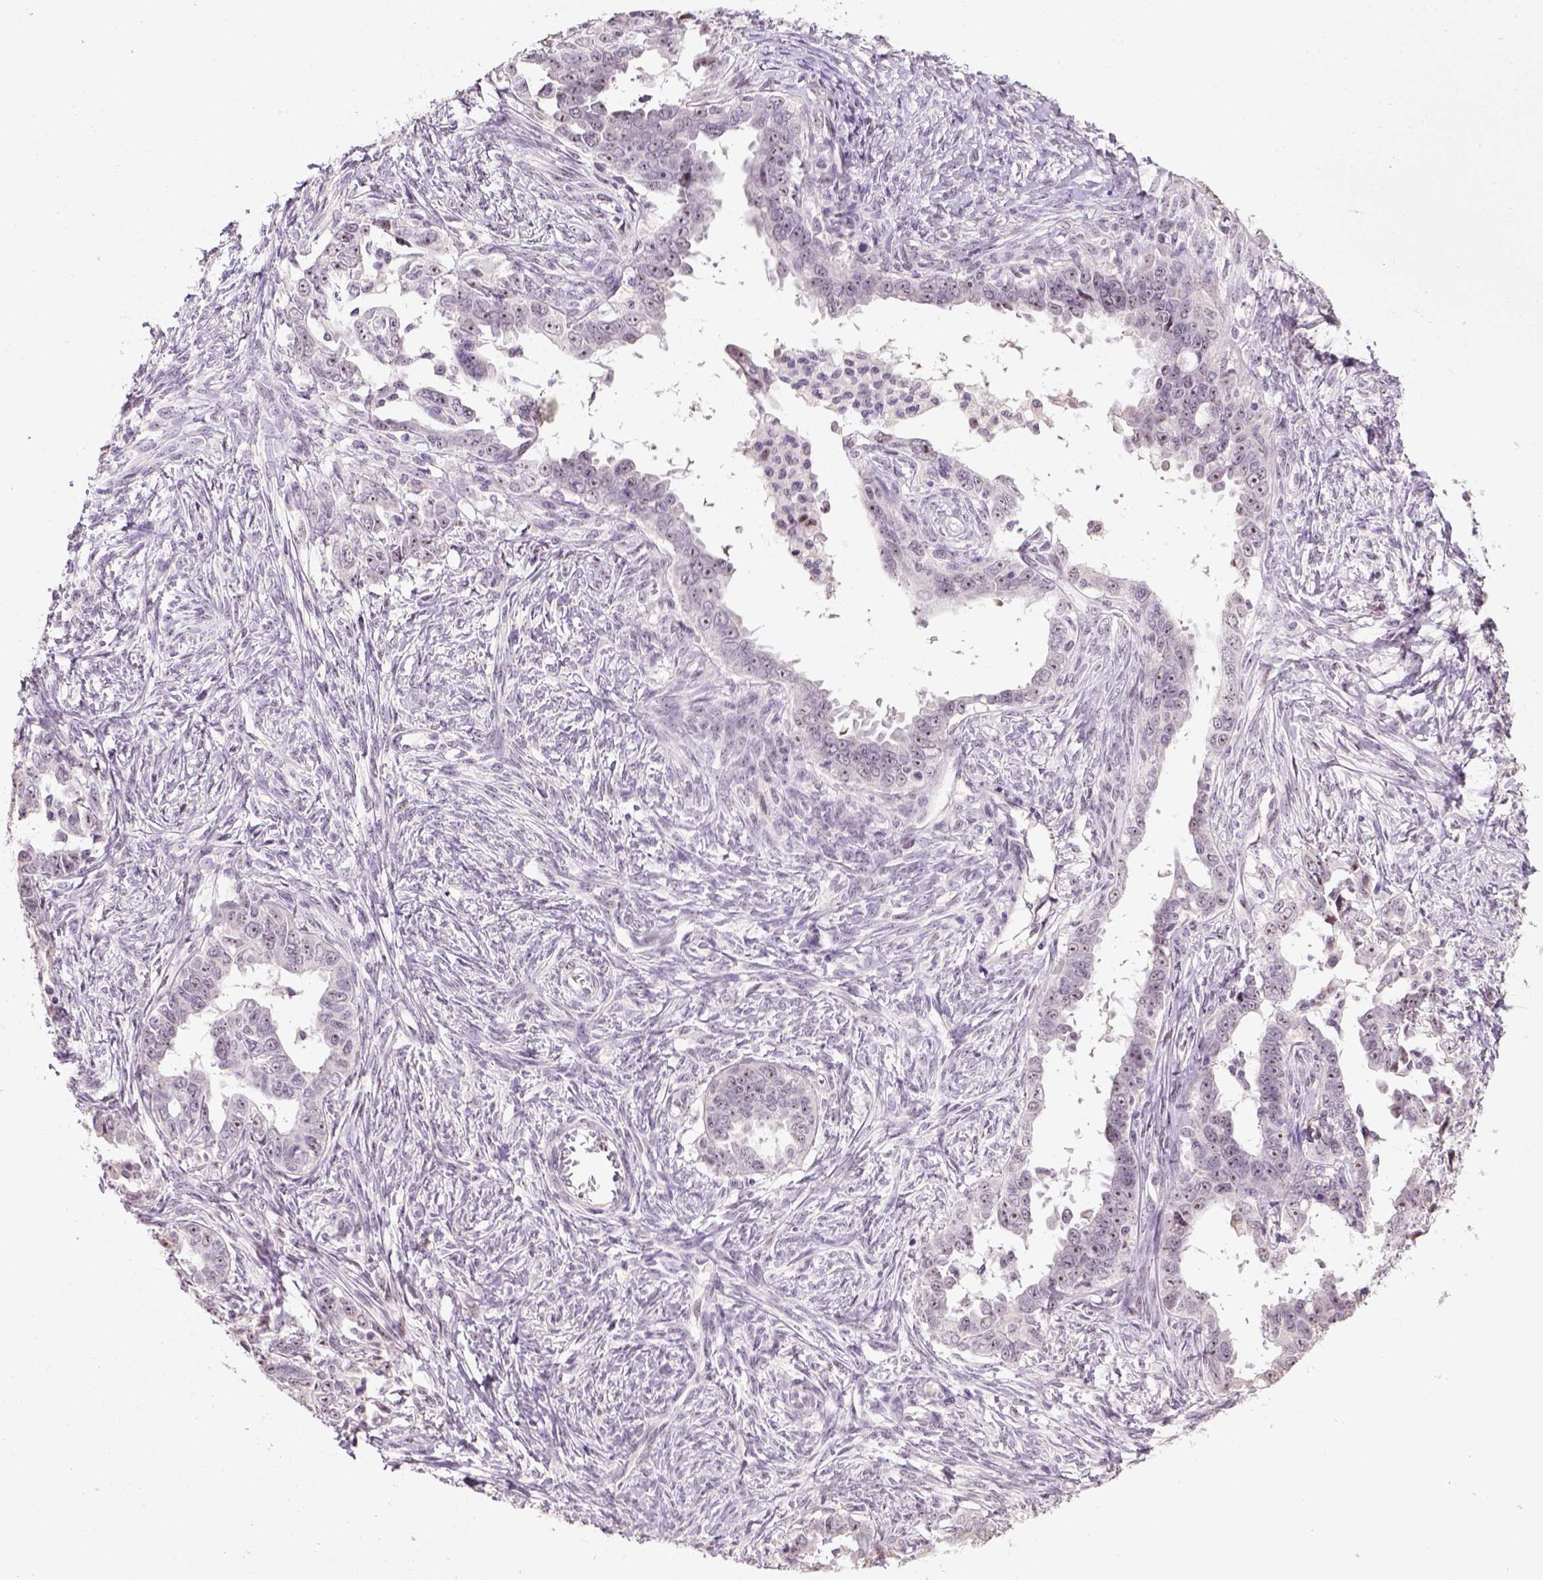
{"staining": {"intensity": "strong", "quantity": "25%-75%", "location": "nuclear"}, "tissue": "ovarian cancer", "cell_type": "Tumor cells", "image_type": "cancer", "snomed": [{"axis": "morphology", "description": "Cystadenocarcinoma, serous, NOS"}, {"axis": "topography", "description": "Ovary"}], "caption": "Ovarian serous cystadenocarcinoma stained for a protein (brown) reveals strong nuclear positive expression in about 25%-75% of tumor cells.", "gene": "DDX50", "patient": {"sex": "female", "age": 69}}